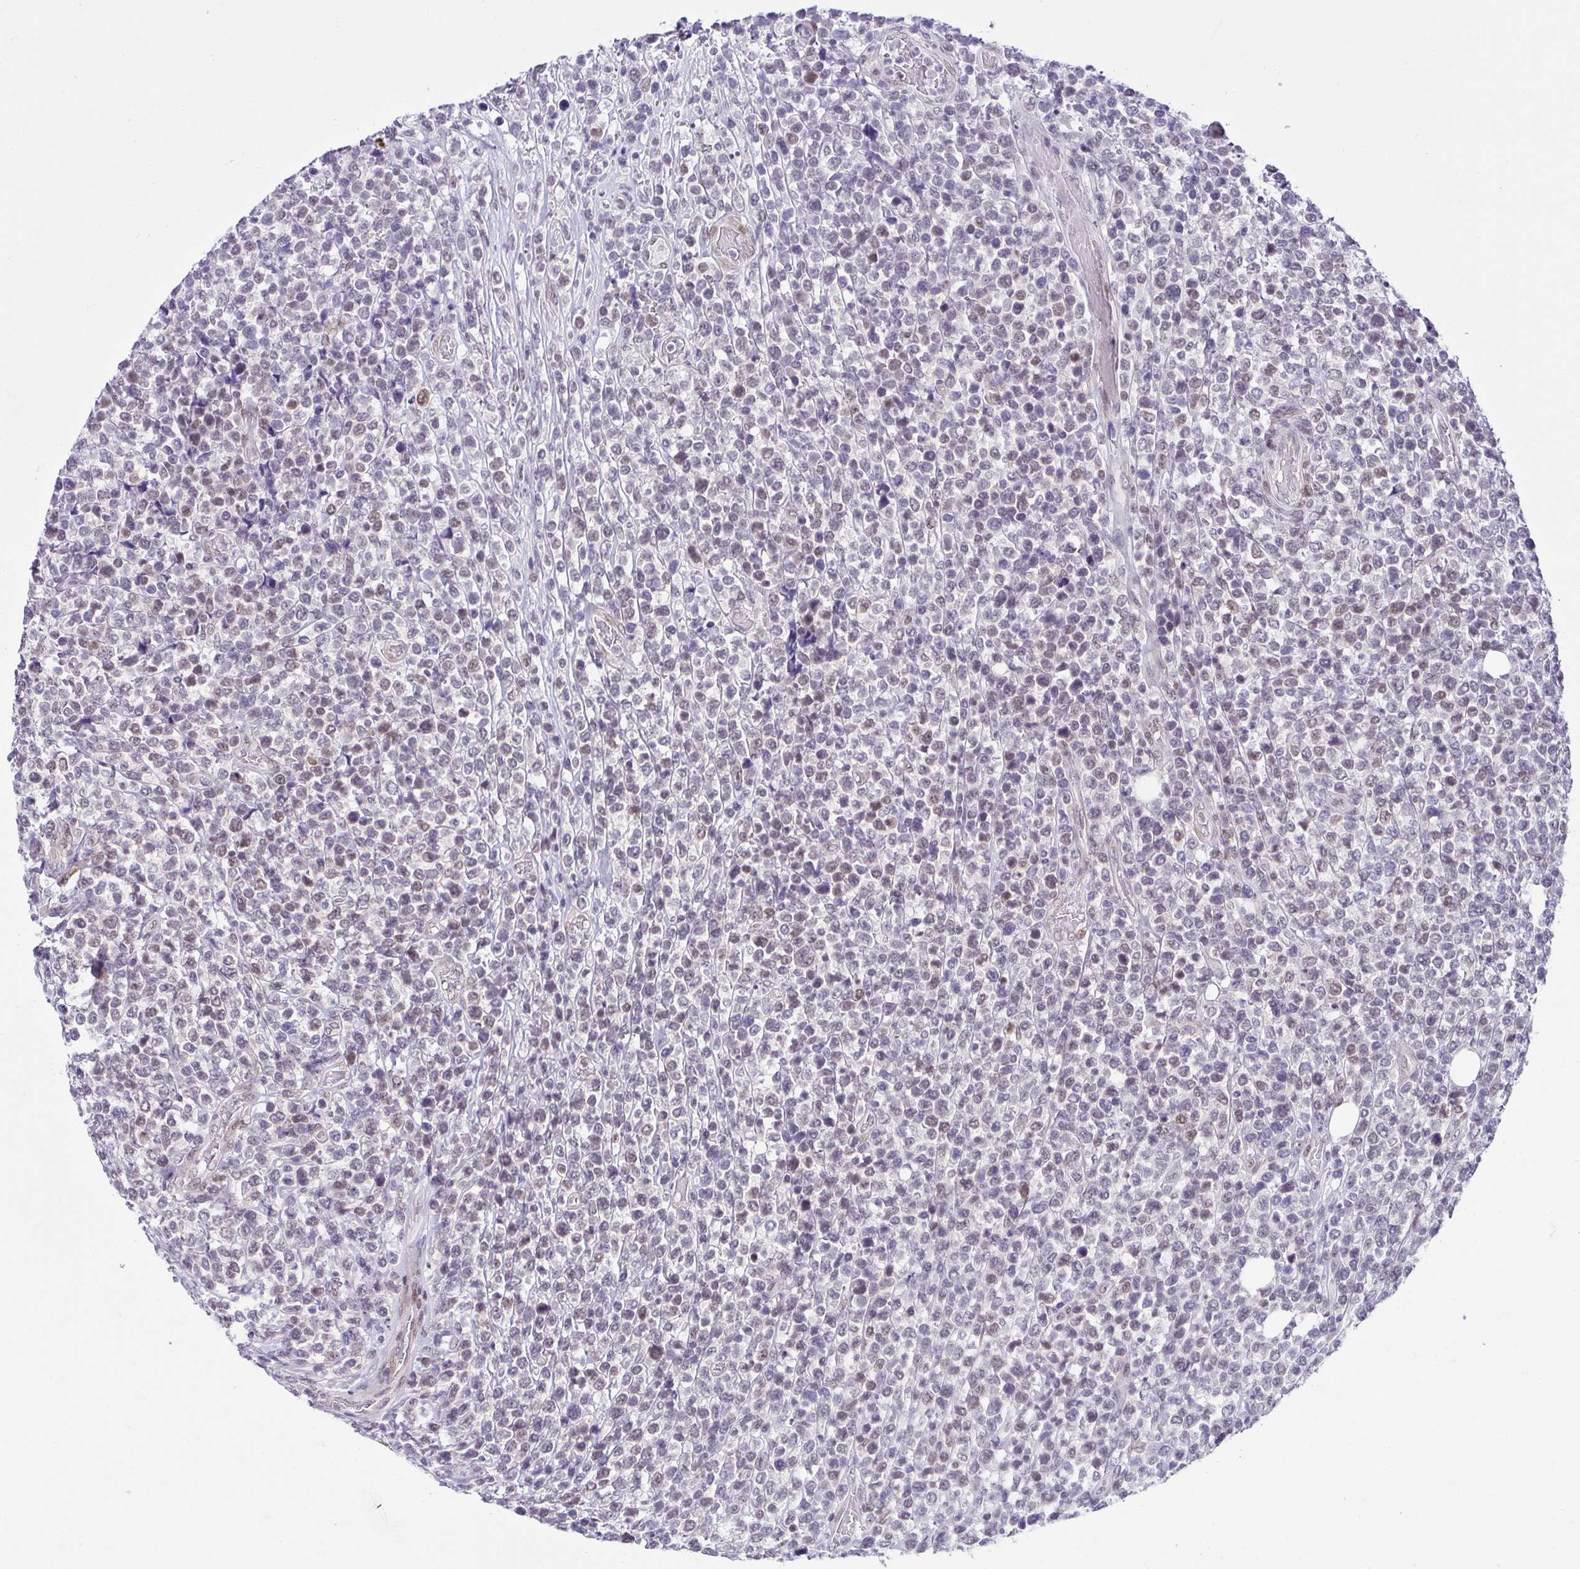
{"staining": {"intensity": "weak", "quantity": "<25%", "location": "nuclear"}, "tissue": "lymphoma", "cell_type": "Tumor cells", "image_type": "cancer", "snomed": [{"axis": "morphology", "description": "Malignant lymphoma, non-Hodgkin's type, High grade"}, {"axis": "topography", "description": "Soft tissue"}], "caption": "Protein analysis of lymphoma displays no significant expression in tumor cells.", "gene": "RBM3", "patient": {"sex": "female", "age": 56}}